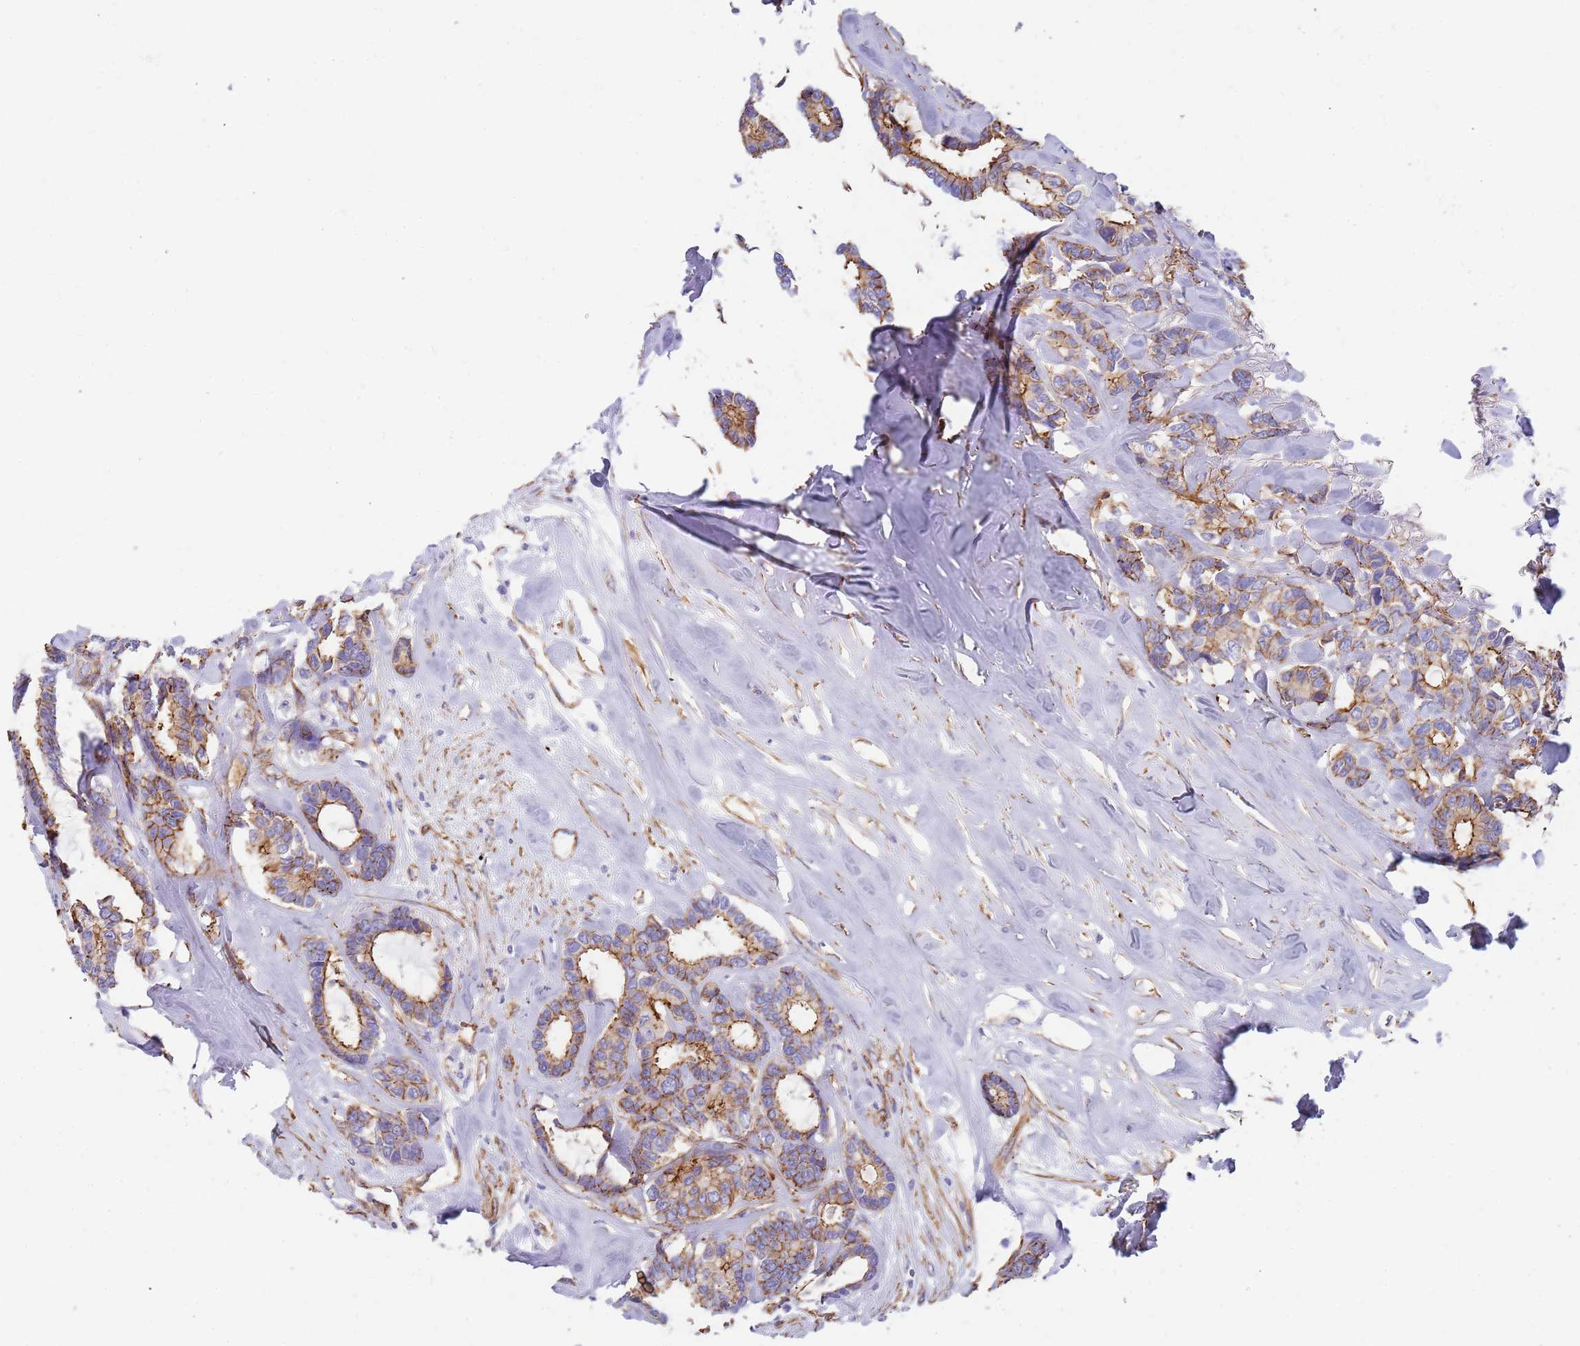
{"staining": {"intensity": "moderate", "quantity": ">75%", "location": "cytoplasmic/membranous"}, "tissue": "breast cancer", "cell_type": "Tumor cells", "image_type": "cancer", "snomed": [{"axis": "morphology", "description": "Duct carcinoma"}, {"axis": "topography", "description": "Breast"}], "caption": "Immunohistochemistry histopathology image of human breast infiltrating ductal carcinoma stained for a protein (brown), which reveals medium levels of moderate cytoplasmic/membranous staining in about >75% of tumor cells.", "gene": "GFRAL", "patient": {"sex": "female", "age": 87}}